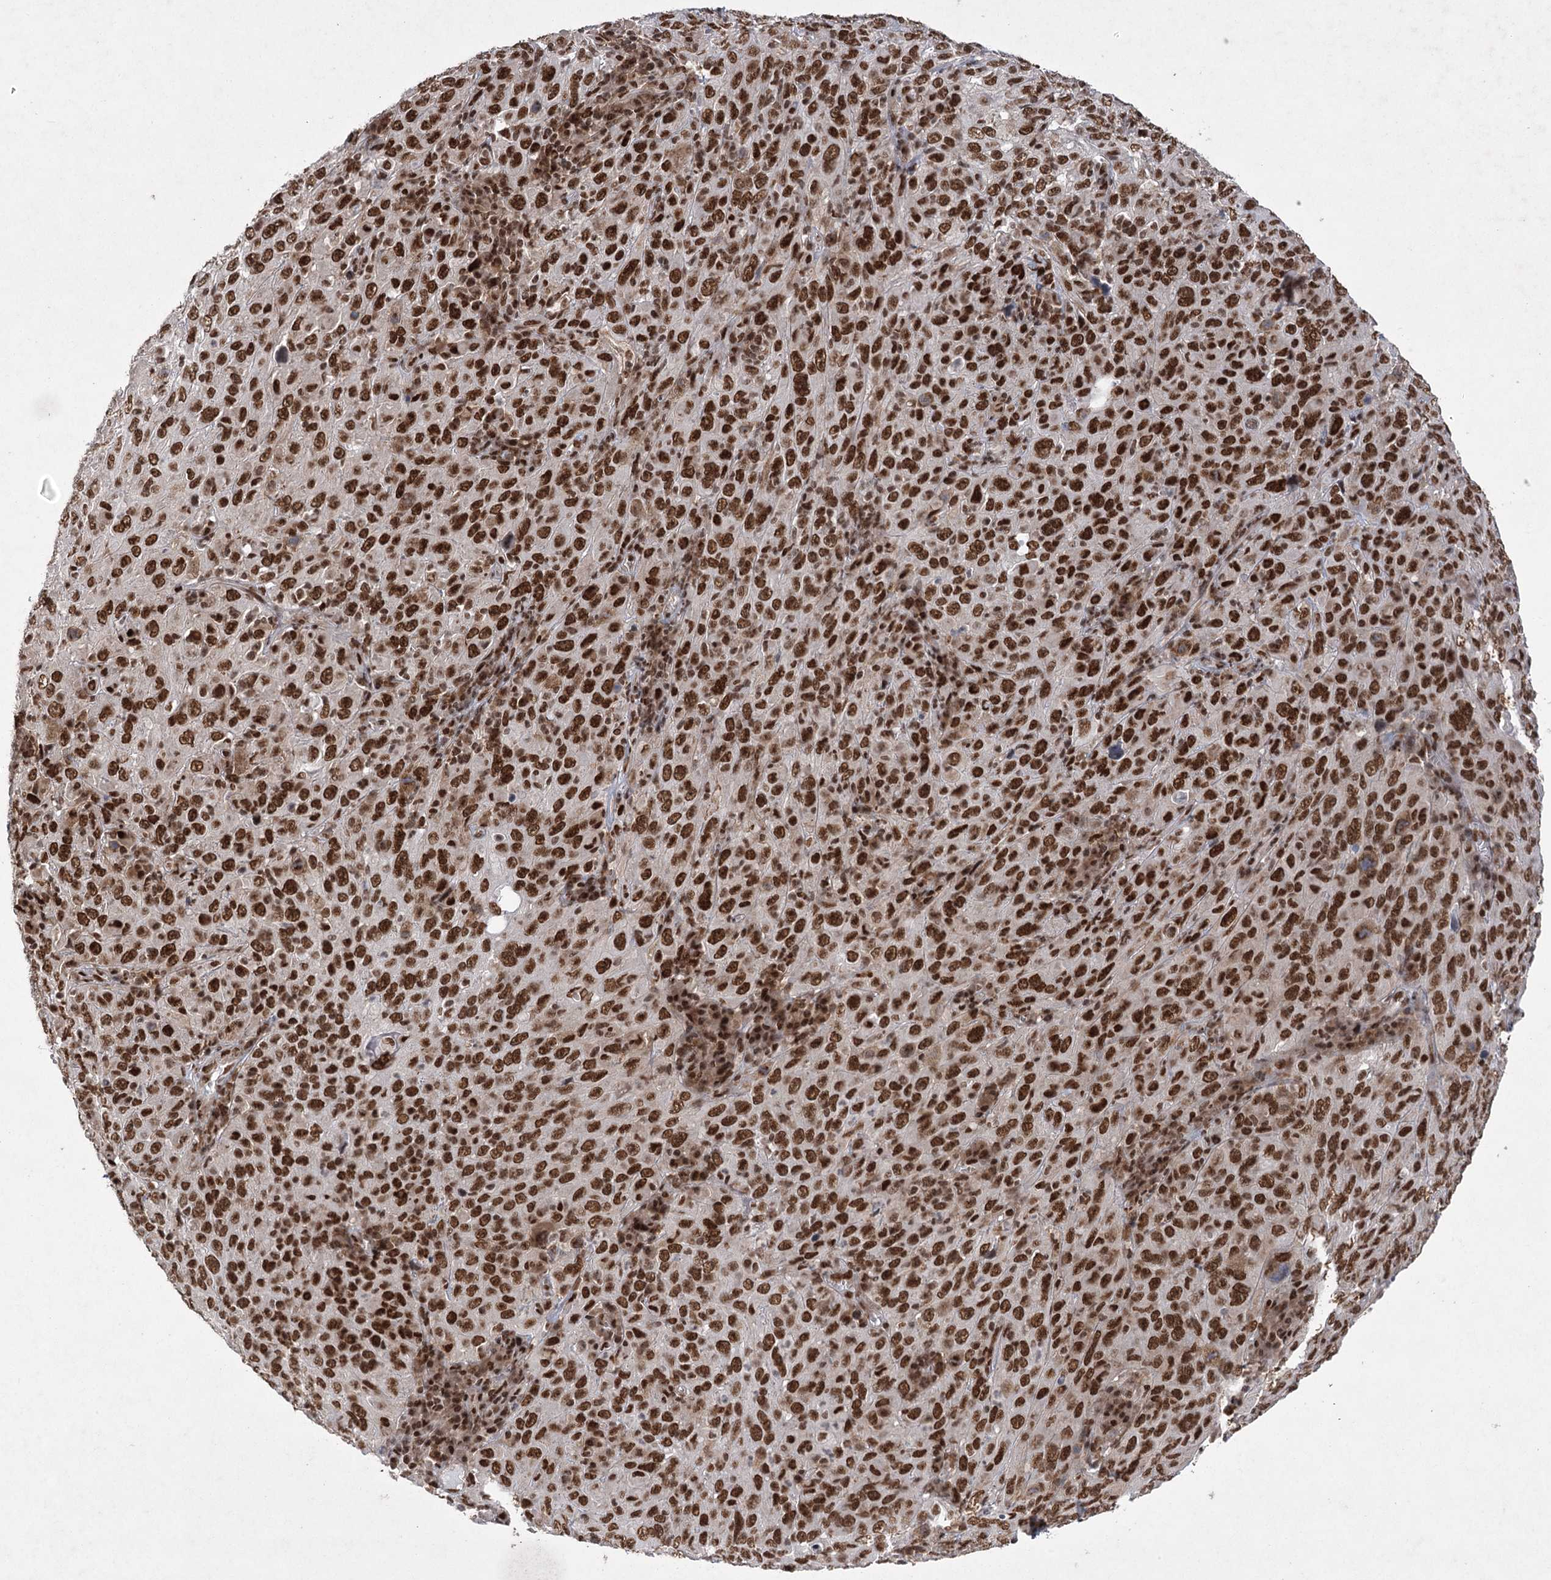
{"staining": {"intensity": "strong", "quantity": ">75%", "location": "nuclear"}, "tissue": "cervical cancer", "cell_type": "Tumor cells", "image_type": "cancer", "snomed": [{"axis": "morphology", "description": "Squamous cell carcinoma, NOS"}, {"axis": "topography", "description": "Cervix"}], "caption": "Protein staining displays strong nuclear positivity in approximately >75% of tumor cells in cervical cancer (squamous cell carcinoma).", "gene": "ZCCHC8", "patient": {"sex": "female", "age": 46}}